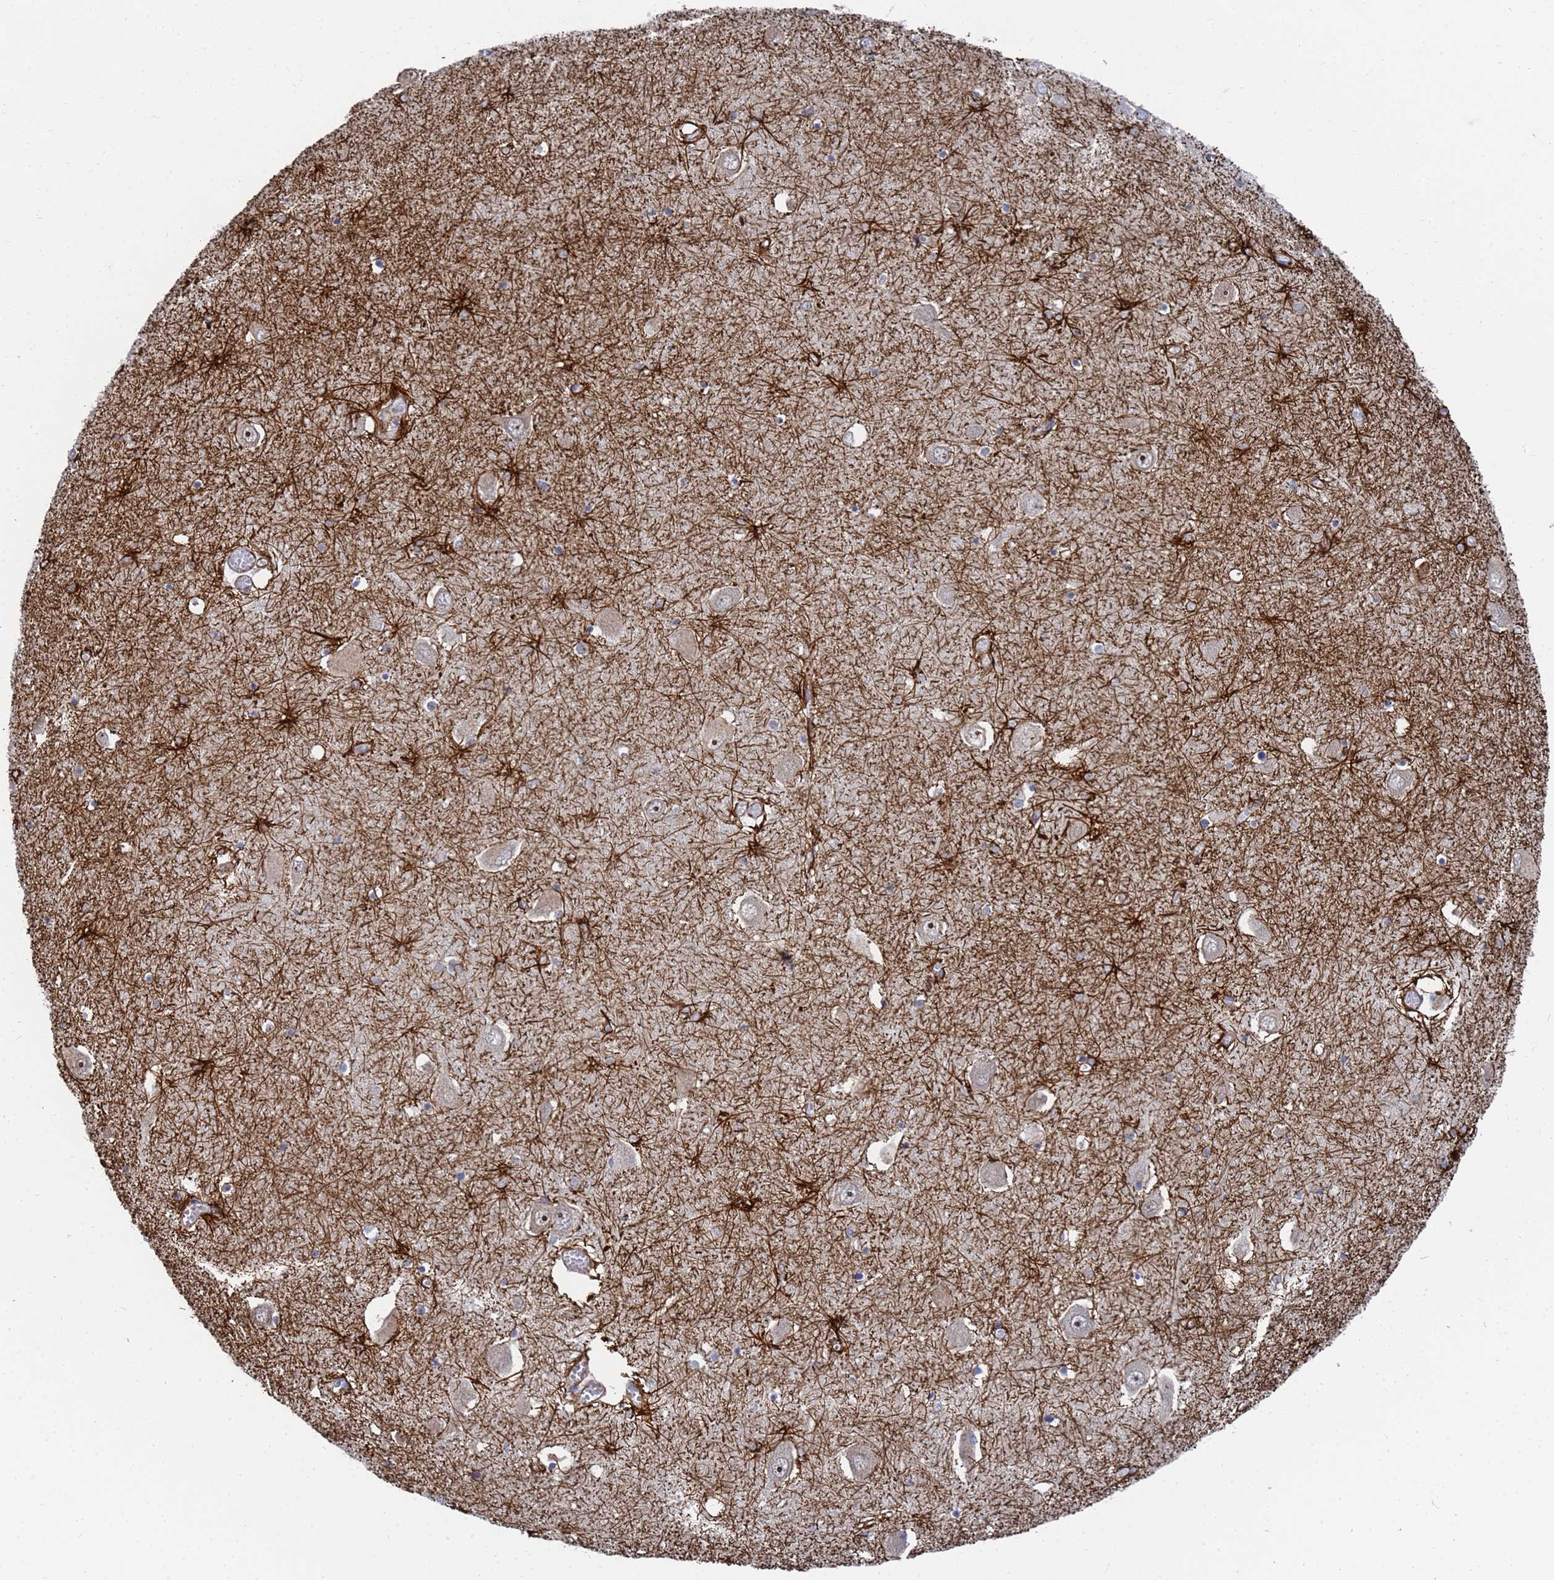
{"staining": {"intensity": "strong", "quantity": "<25%", "location": "cytoplasmic/membranous"}, "tissue": "hippocampus", "cell_type": "Glial cells", "image_type": "normal", "snomed": [{"axis": "morphology", "description": "Normal tissue, NOS"}, {"axis": "topography", "description": "Hippocampus"}], "caption": "Immunohistochemistry (IHC) micrograph of unremarkable hippocampus: human hippocampus stained using IHC displays medium levels of strong protein expression localized specifically in the cytoplasmic/membranous of glial cells, appearing as a cytoplasmic/membranous brown color.", "gene": "SYT13", "patient": {"sex": "male", "age": 70}}